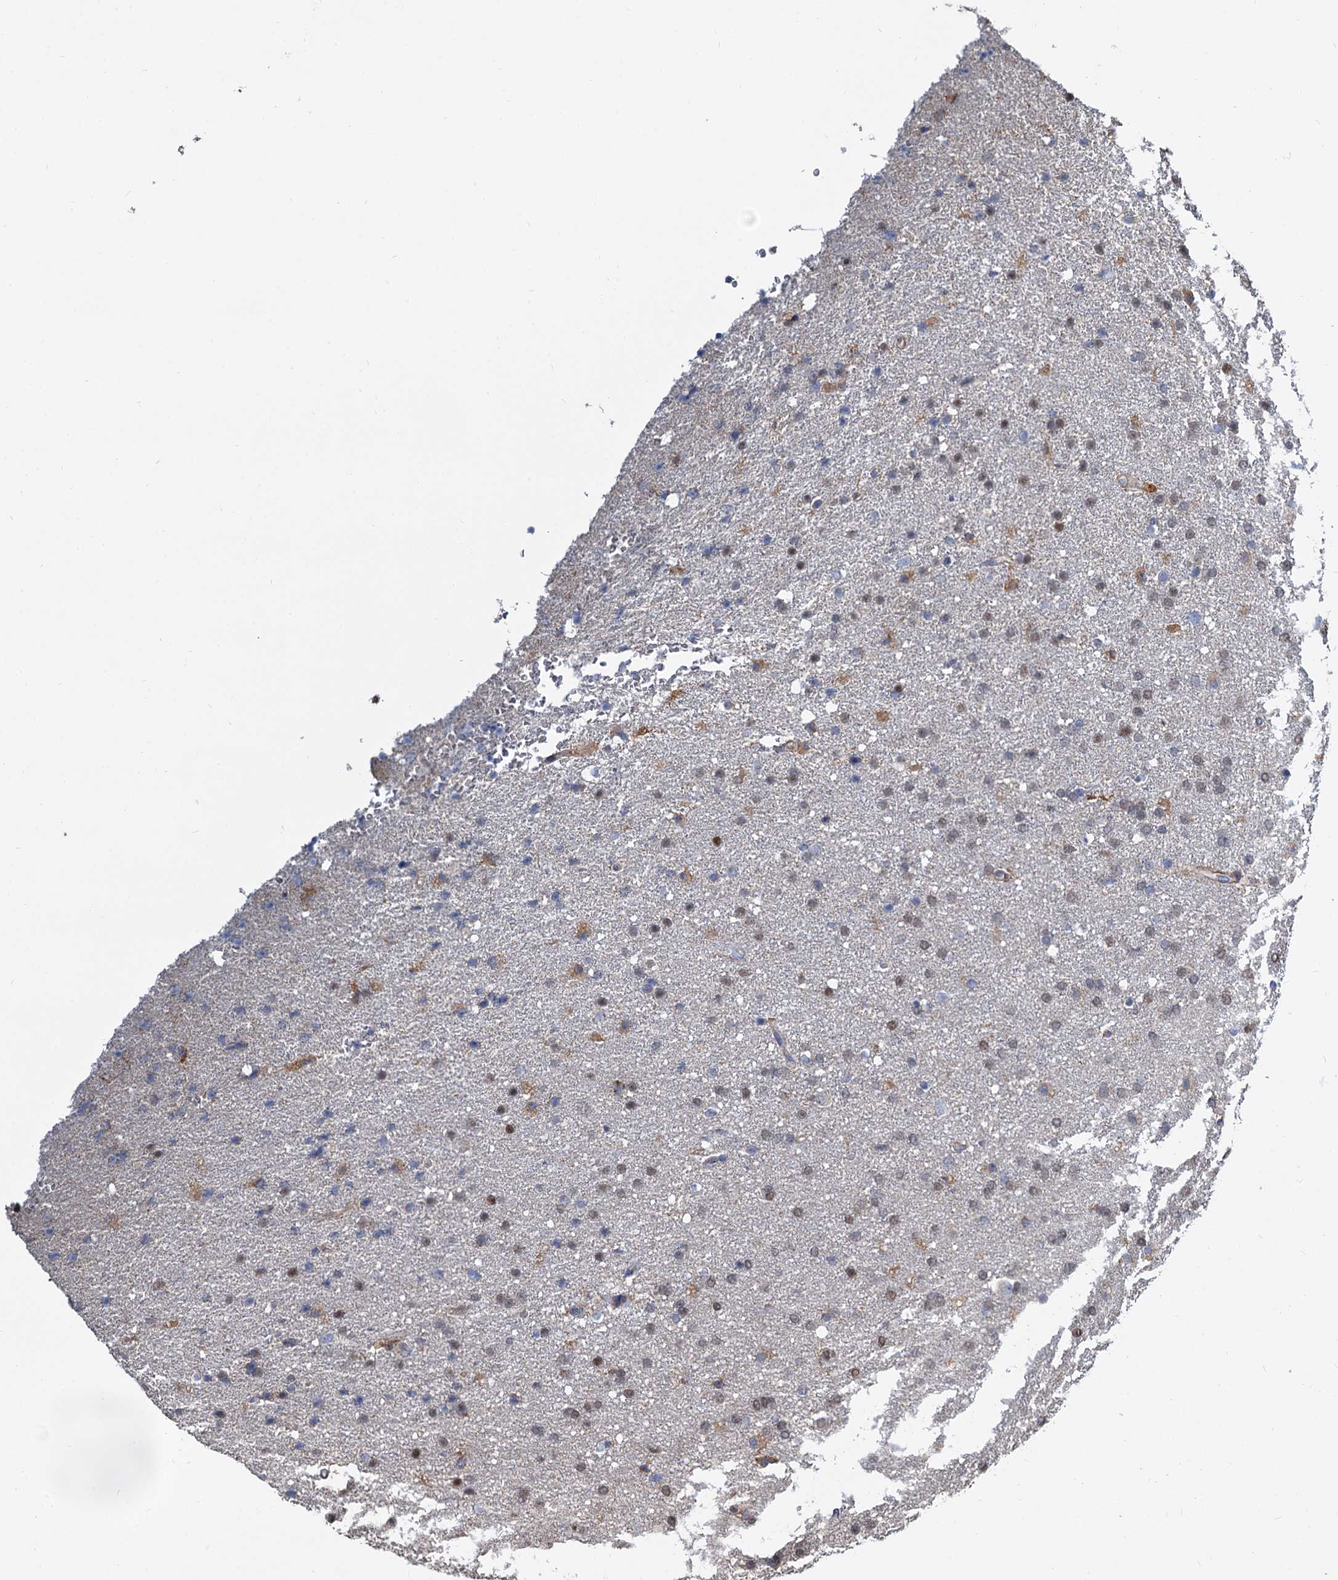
{"staining": {"intensity": "weak", "quantity": "<25%", "location": "cytoplasmic/membranous"}, "tissue": "glioma", "cell_type": "Tumor cells", "image_type": "cancer", "snomed": [{"axis": "morphology", "description": "Glioma, malignant, High grade"}, {"axis": "topography", "description": "Brain"}], "caption": "This is an immunohistochemistry image of glioma. There is no positivity in tumor cells.", "gene": "ALKBH7", "patient": {"sex": "male", "age": 72}}